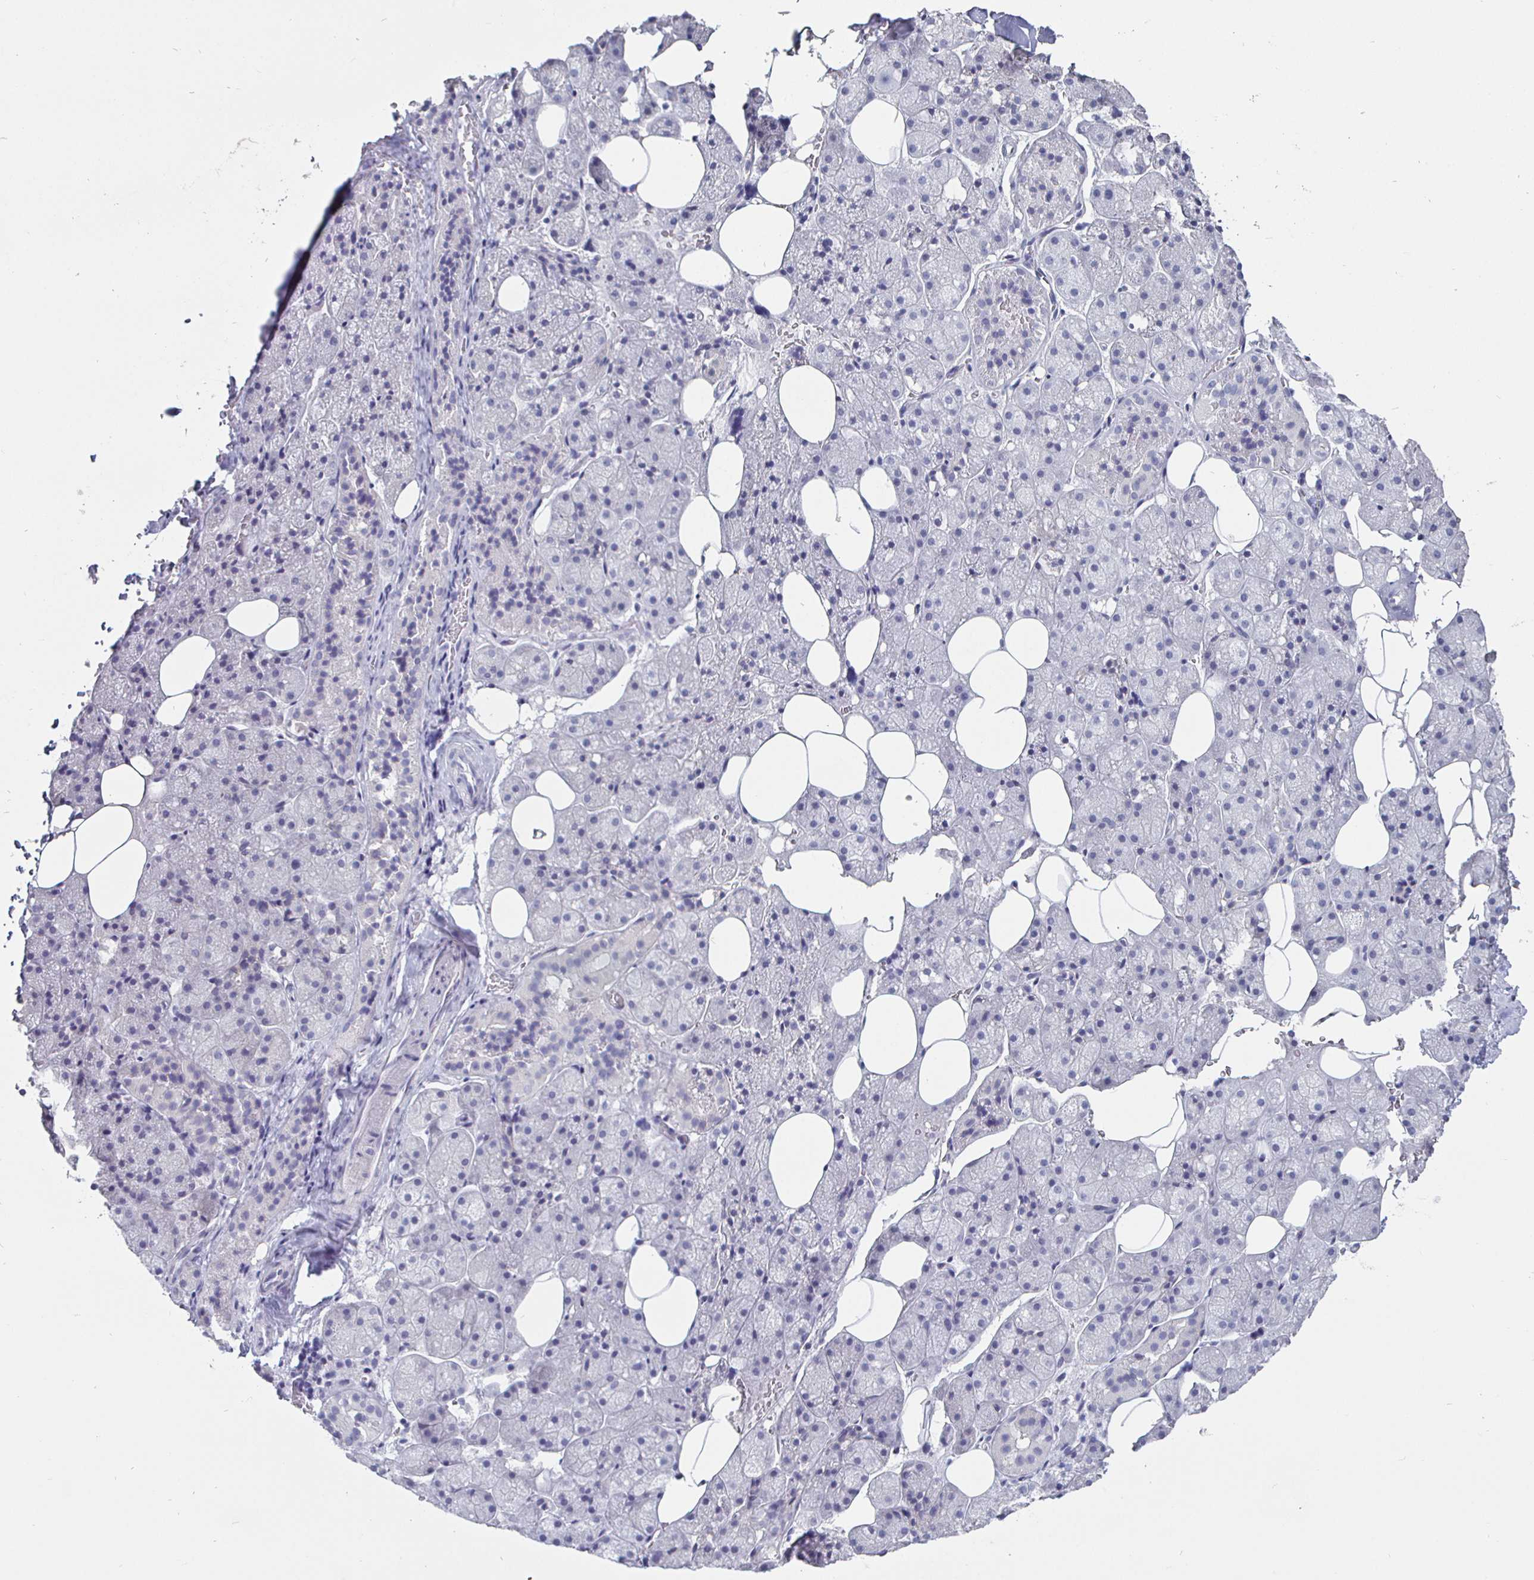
{"staining": {"intensity": "negative", "quantity": "none", "location": "none"}, "tissue": "salivary gland", "cell_type": "Glandular cells", "image_type": "normal", "snomed": [{"axis": "morphology", "description": "Normal tissue, NOS"}, {"axis": "topography", "description": "Salivary gland"}, {"axis": "topography", "description": "Peripheral nerve tissue"}], "caption": "Unremarkable salivary gland was stained to show a protein in brown. There is no significant staining in glandular cells. The staining is performed using DAB brown chromogen with nuclei counter-stained in using hematoxylin.", "gene": "ENPP1", "patient": {"sex": "male", "age": 38}}